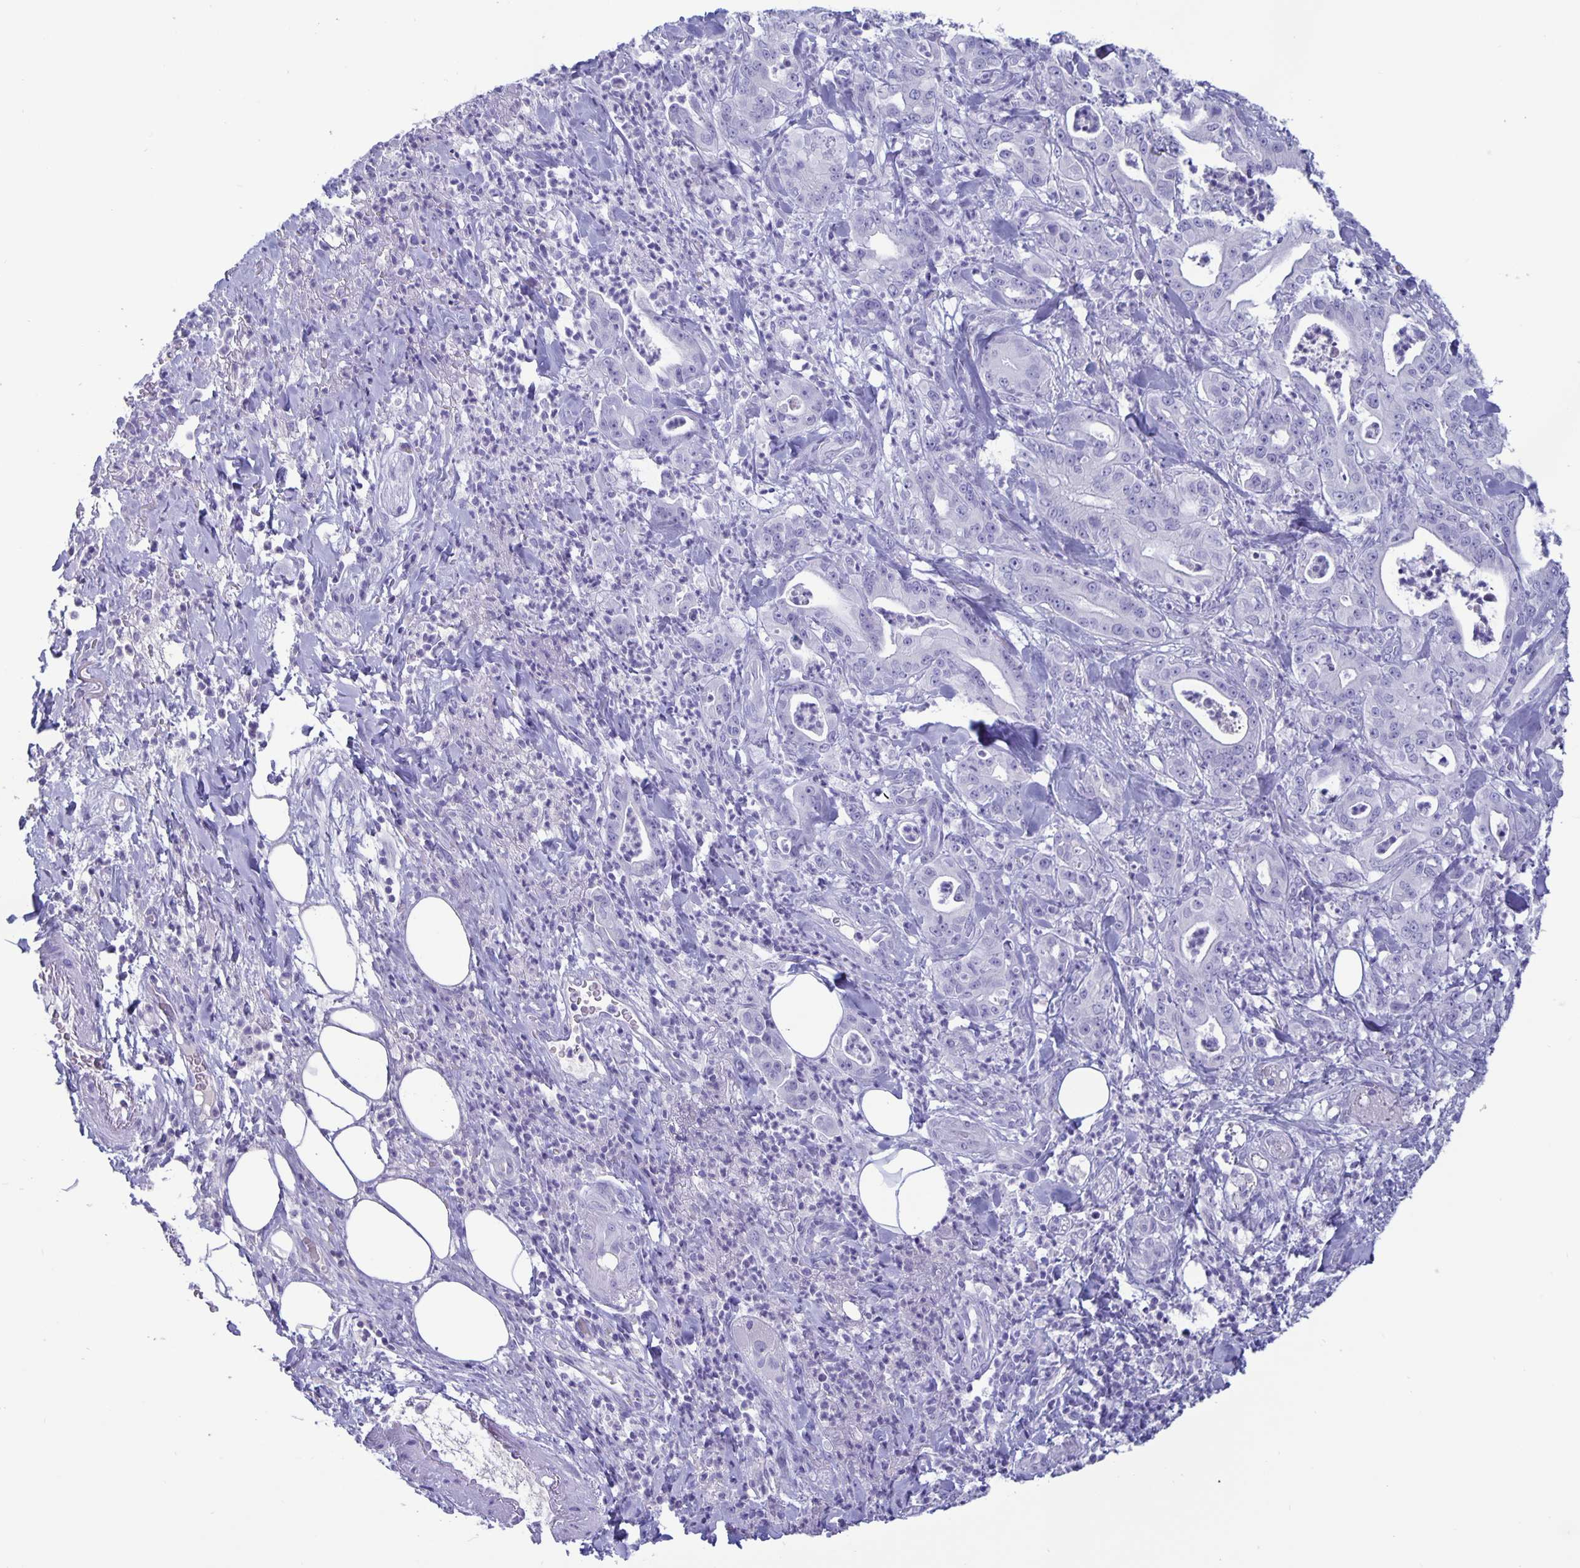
{"staining": {"intensity": "negative", "quantity": "none", "location": "none"}, "tissue": "pancreatic cancer", "cell_type": "Tumor cells", "image_type": "cancer", "snomed": [{"axis": "morphology", "description": "Adenocarcinoma, NOS"}, {"axis": "topography", "description": "Pancreas"}], "caption": "Pancreatic adenocarcinoma was stained to show a protein in brown. There is no significant positivity in tumor cells.", "gene": "BPIFA3", "patient": {"sex": "male", "age": 71}}